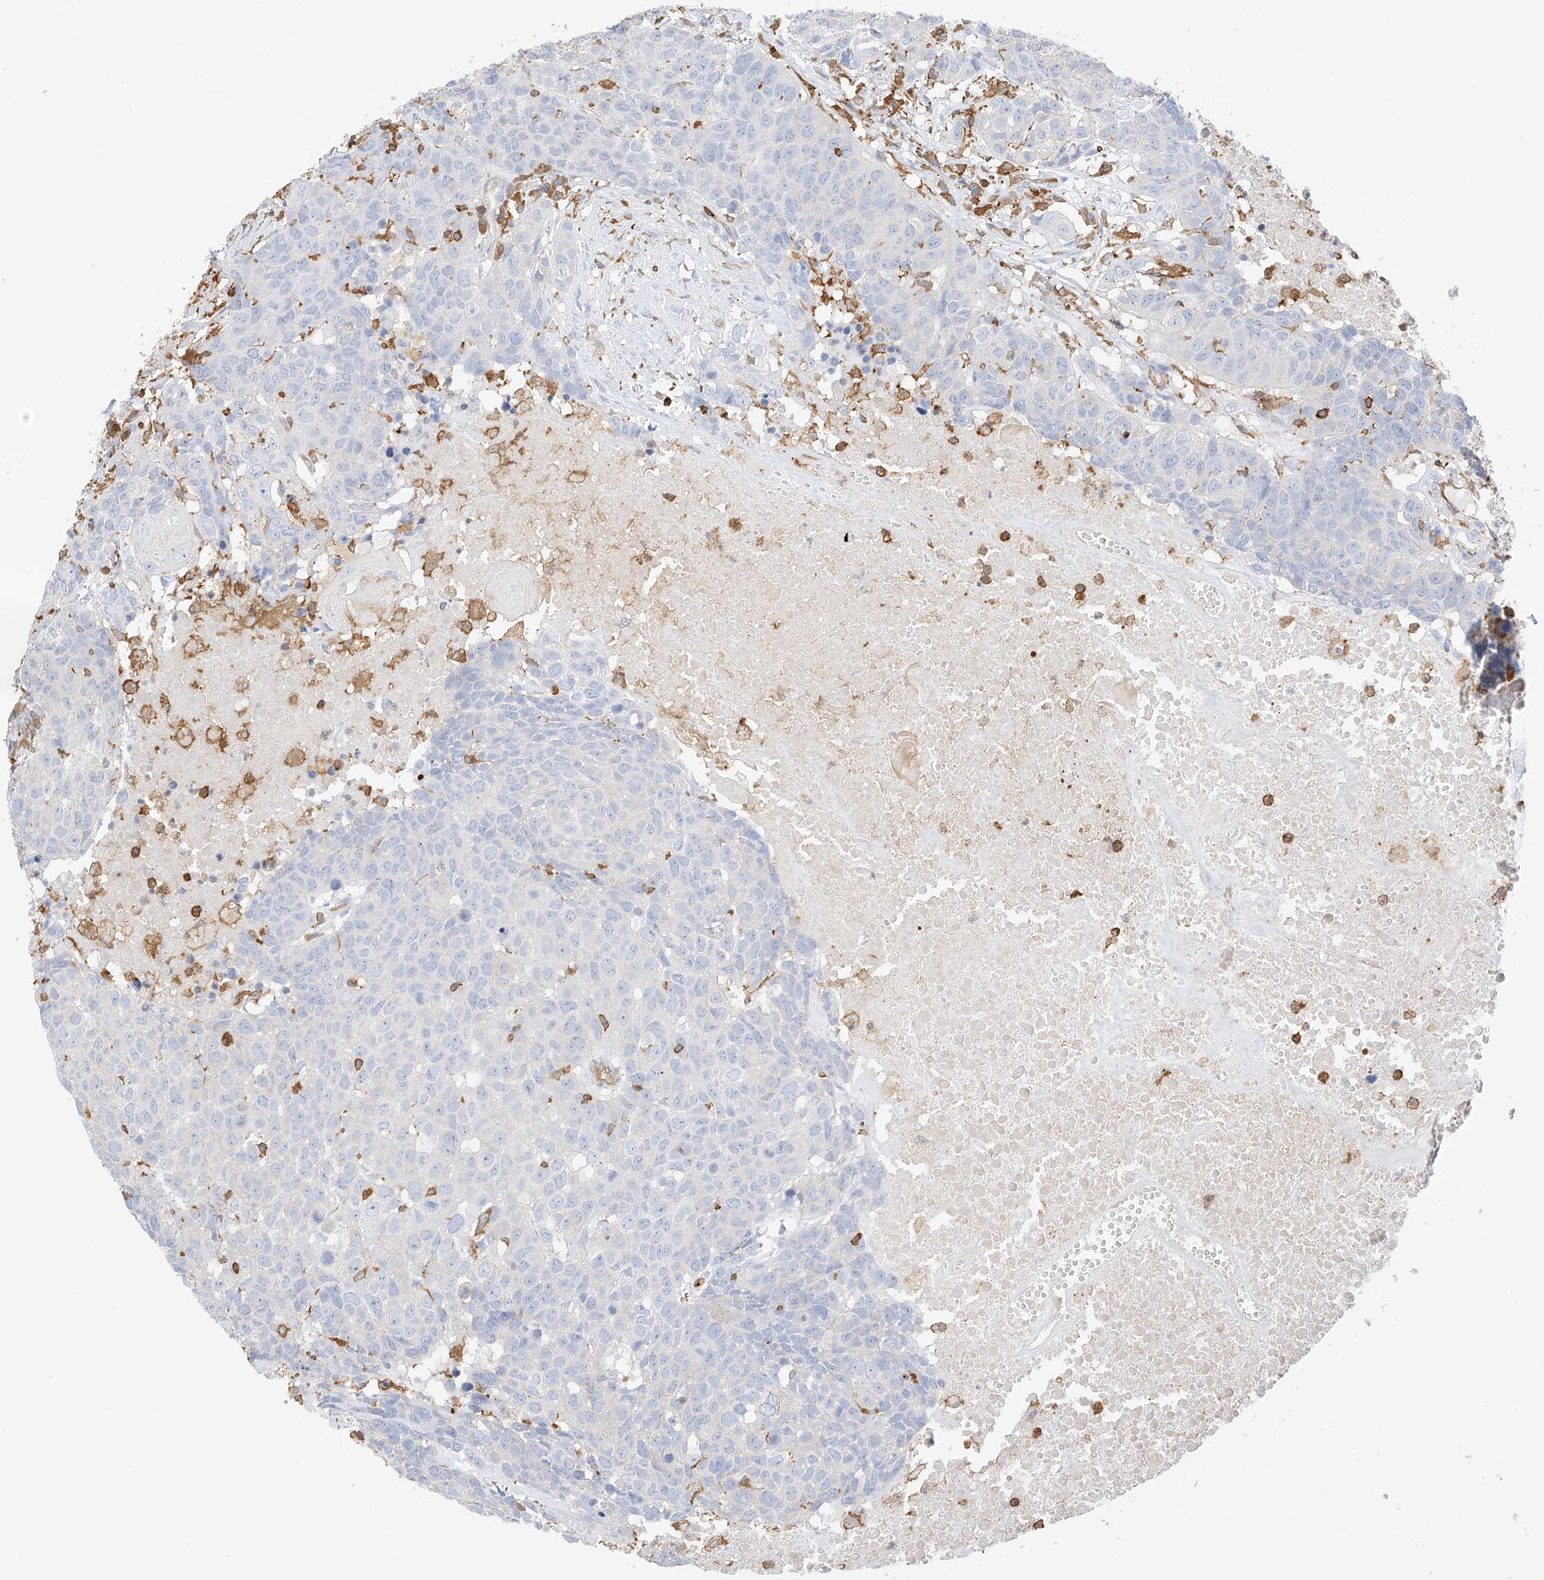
{"staining": {"intensity": "negative", "quantity": "none", "location": "none"}, "tissue": "head and neck cancer", "cell_type": "Tumor cells", "image_type": "cancer", "snomed": [{"axis": "morphology", "description": "Squamous cell carcinoma, NOS"}, {"axis": "topography", "description": "Head-Neck"}], "caption": "A high-resolution photomicrograph shows immunohistochemistry (IHC) staining of squamous cell carcinoma (head and neck), which shows no significant expression in tumor cells. The staining is performed using DAB brown chromogen with nuclei counter-stained in using hematoxylin.", "gene": "ARHGAP25", "patient": {"sex": "male", "age": 66}}